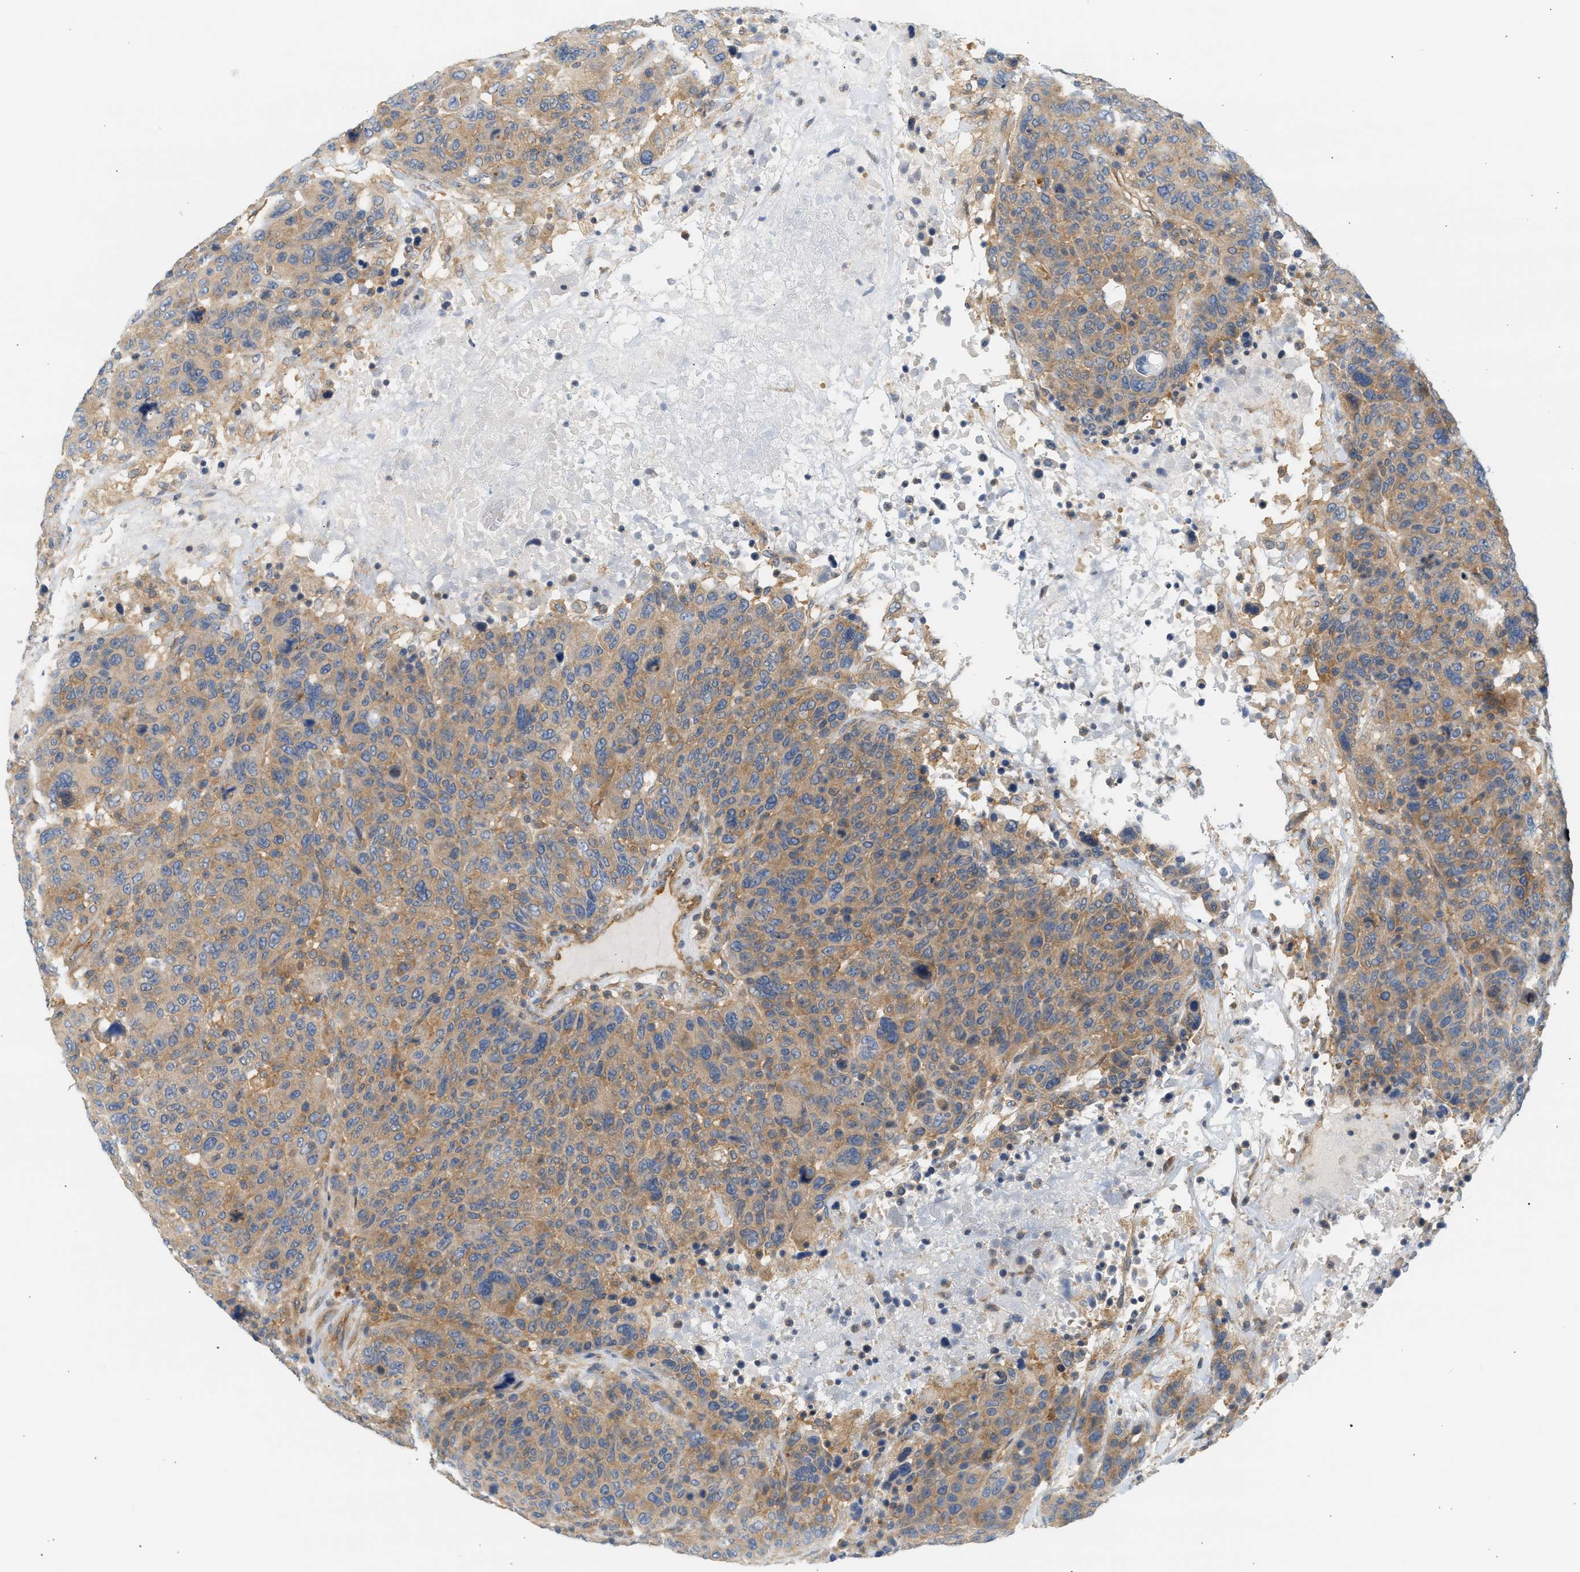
{"staining": {"intensity": "moderate", "quantity": ">75%", "location": "cytoplasmic/membranous"}, "tissue": "breast cancer", "cell_type": "Tumor cells", "image_type": "cancer", "snomed": [{"axis": "morphology", "description": "Duct carcinoma"}, {"axis": "topography", "description": "Breast"}], "caption": "The micrograph displays a brown stain indicating the presence of a protein in the cytoplasmic/membranous of tumor cells in intraductal carcinoma (breast).", "gene": "PAFAH1B1", "patient": {"sex": "female", "age": 37}}